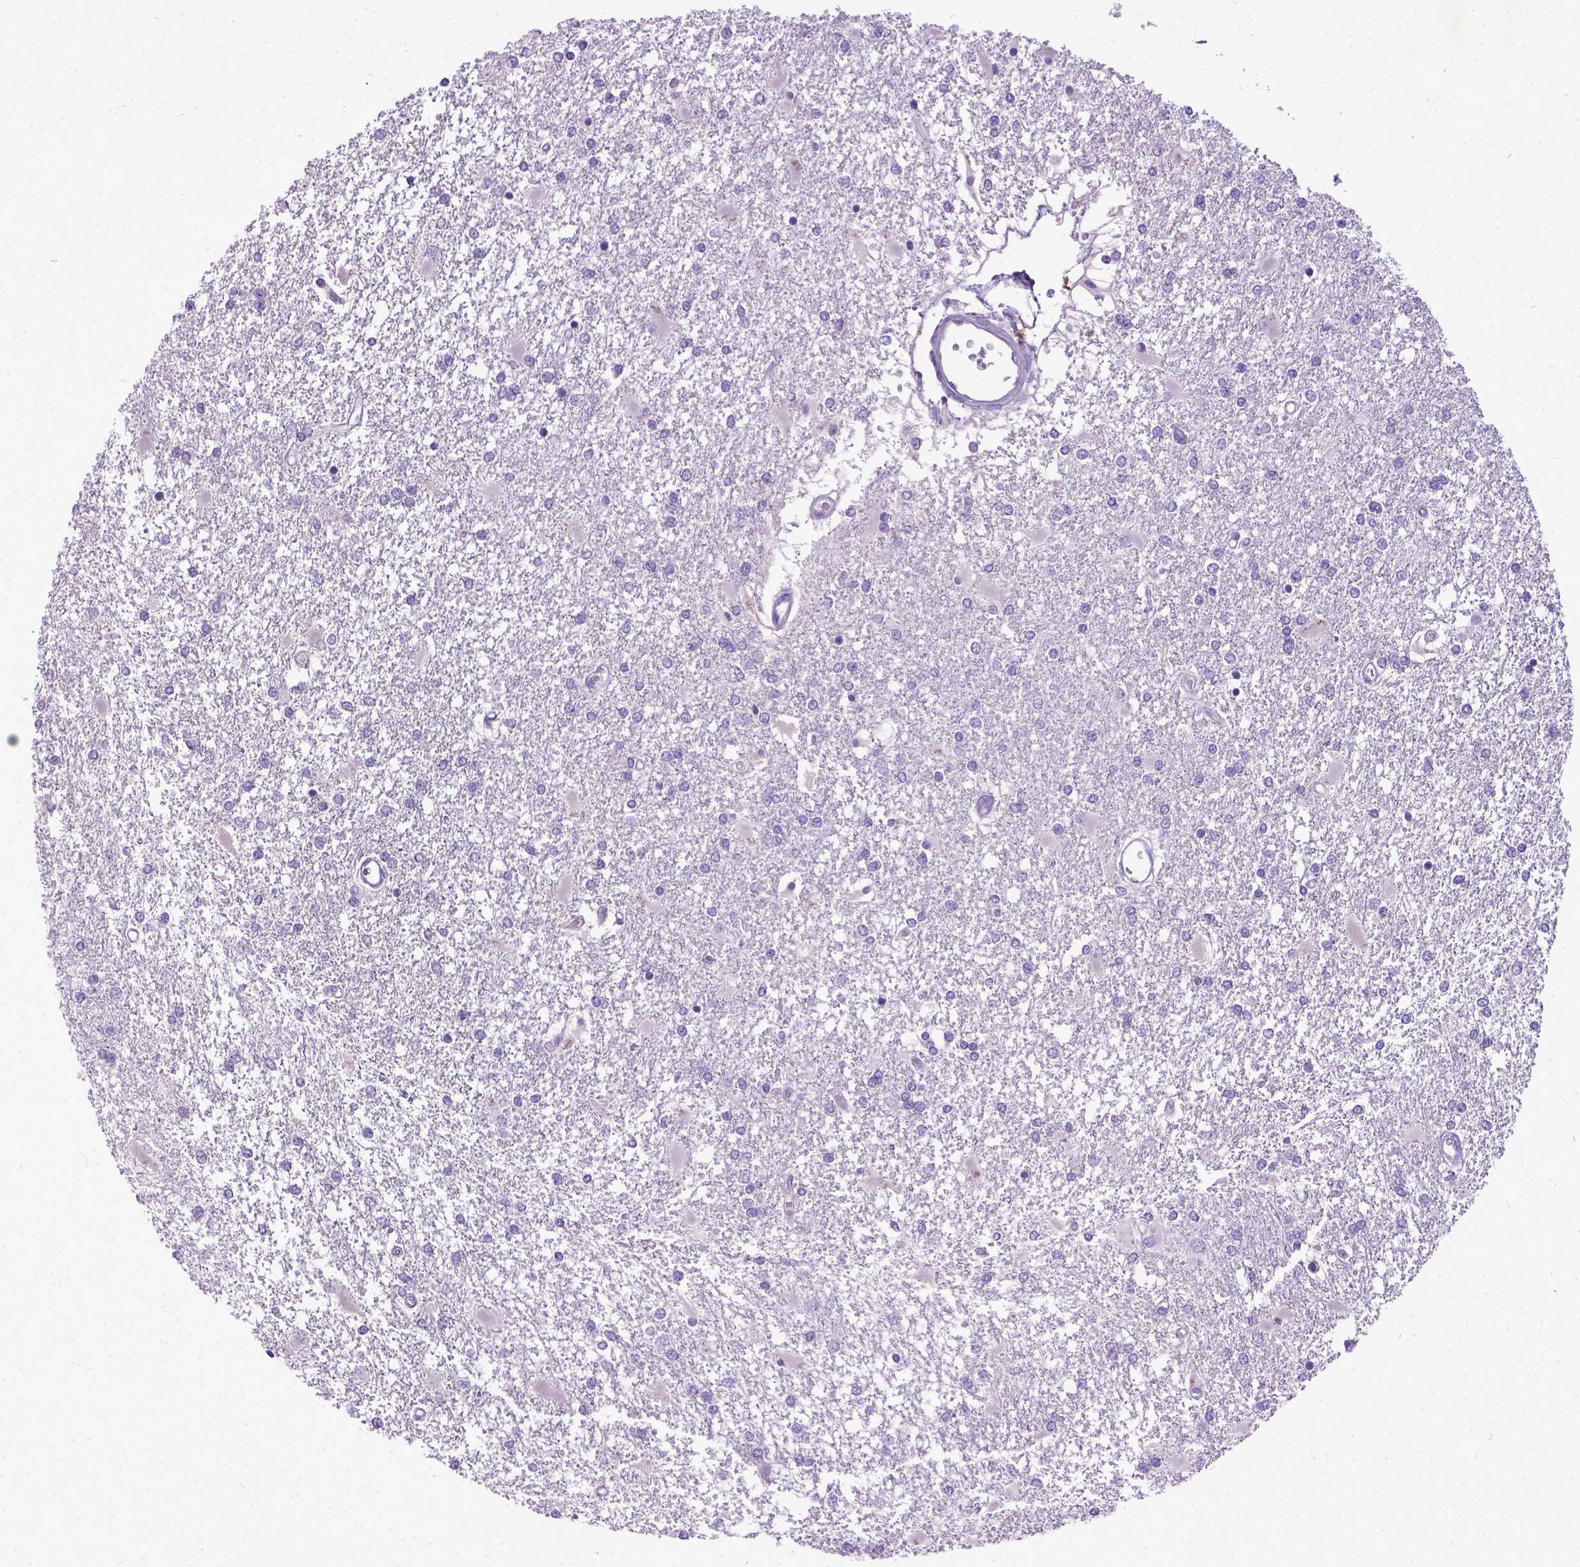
{"staining": {"intensity": "negative", "quantity": "none", "location": "none"}, "tissue": "glioma", "cell_type": "Tumor cells", "image_type": "cancer", "snomed": [{"axis": "morphology", "description": "Glioma, malignant, High grade"}, {"axis": "topography", "description": "Cerebral cortex"}], "caption": "IHC histopathology image of malignant high-grade glioma stained for a protein (brown), which reveals no positivity in tumor cells.", "gene": "PLK5", "patient": {"sex": "male", "age": 79}}